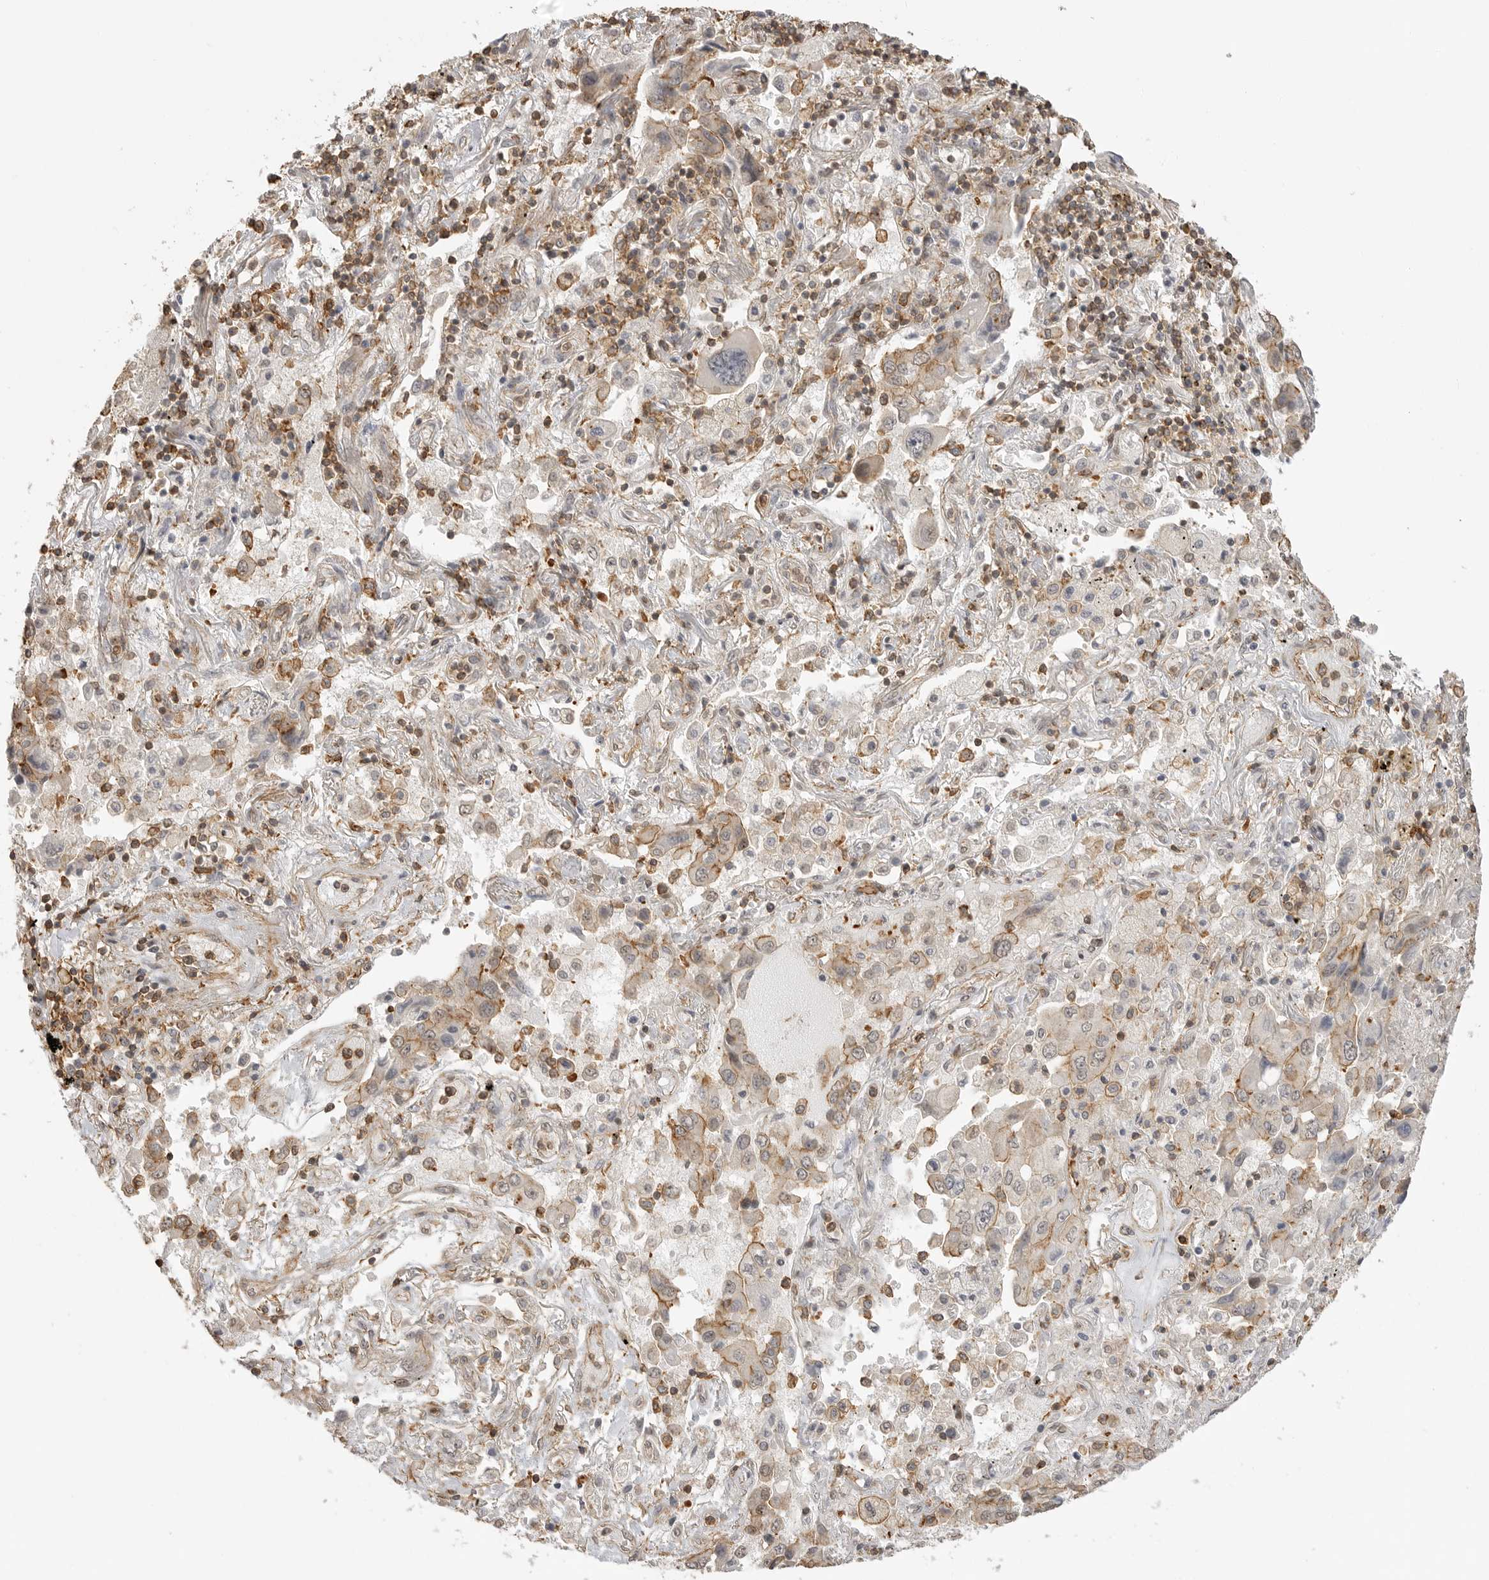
{"staining": {"intensity": "moderate", "quantity": "<25%", "location": "cytoplasmic/membranous"}, "tissue": "lung cancer", "cell_type": "Tumor cells", "image_type": "cancer", "snomed": [{"axis": "morphology", "description": "Adenocarcinoma, NOS"}, {"axis": "topography", "description": "Lung"}], "caption": "Immunohistochemistry (IHC) micrograph of human lung cancer (adenocarcinoma) stained for a protein (brown), which shows low levels of moderate cytoplasmic/membranous staining in approximately <25% of tumor cells.", "gene": "GPC2", "patient": {"sex": "female", "age": 65}}